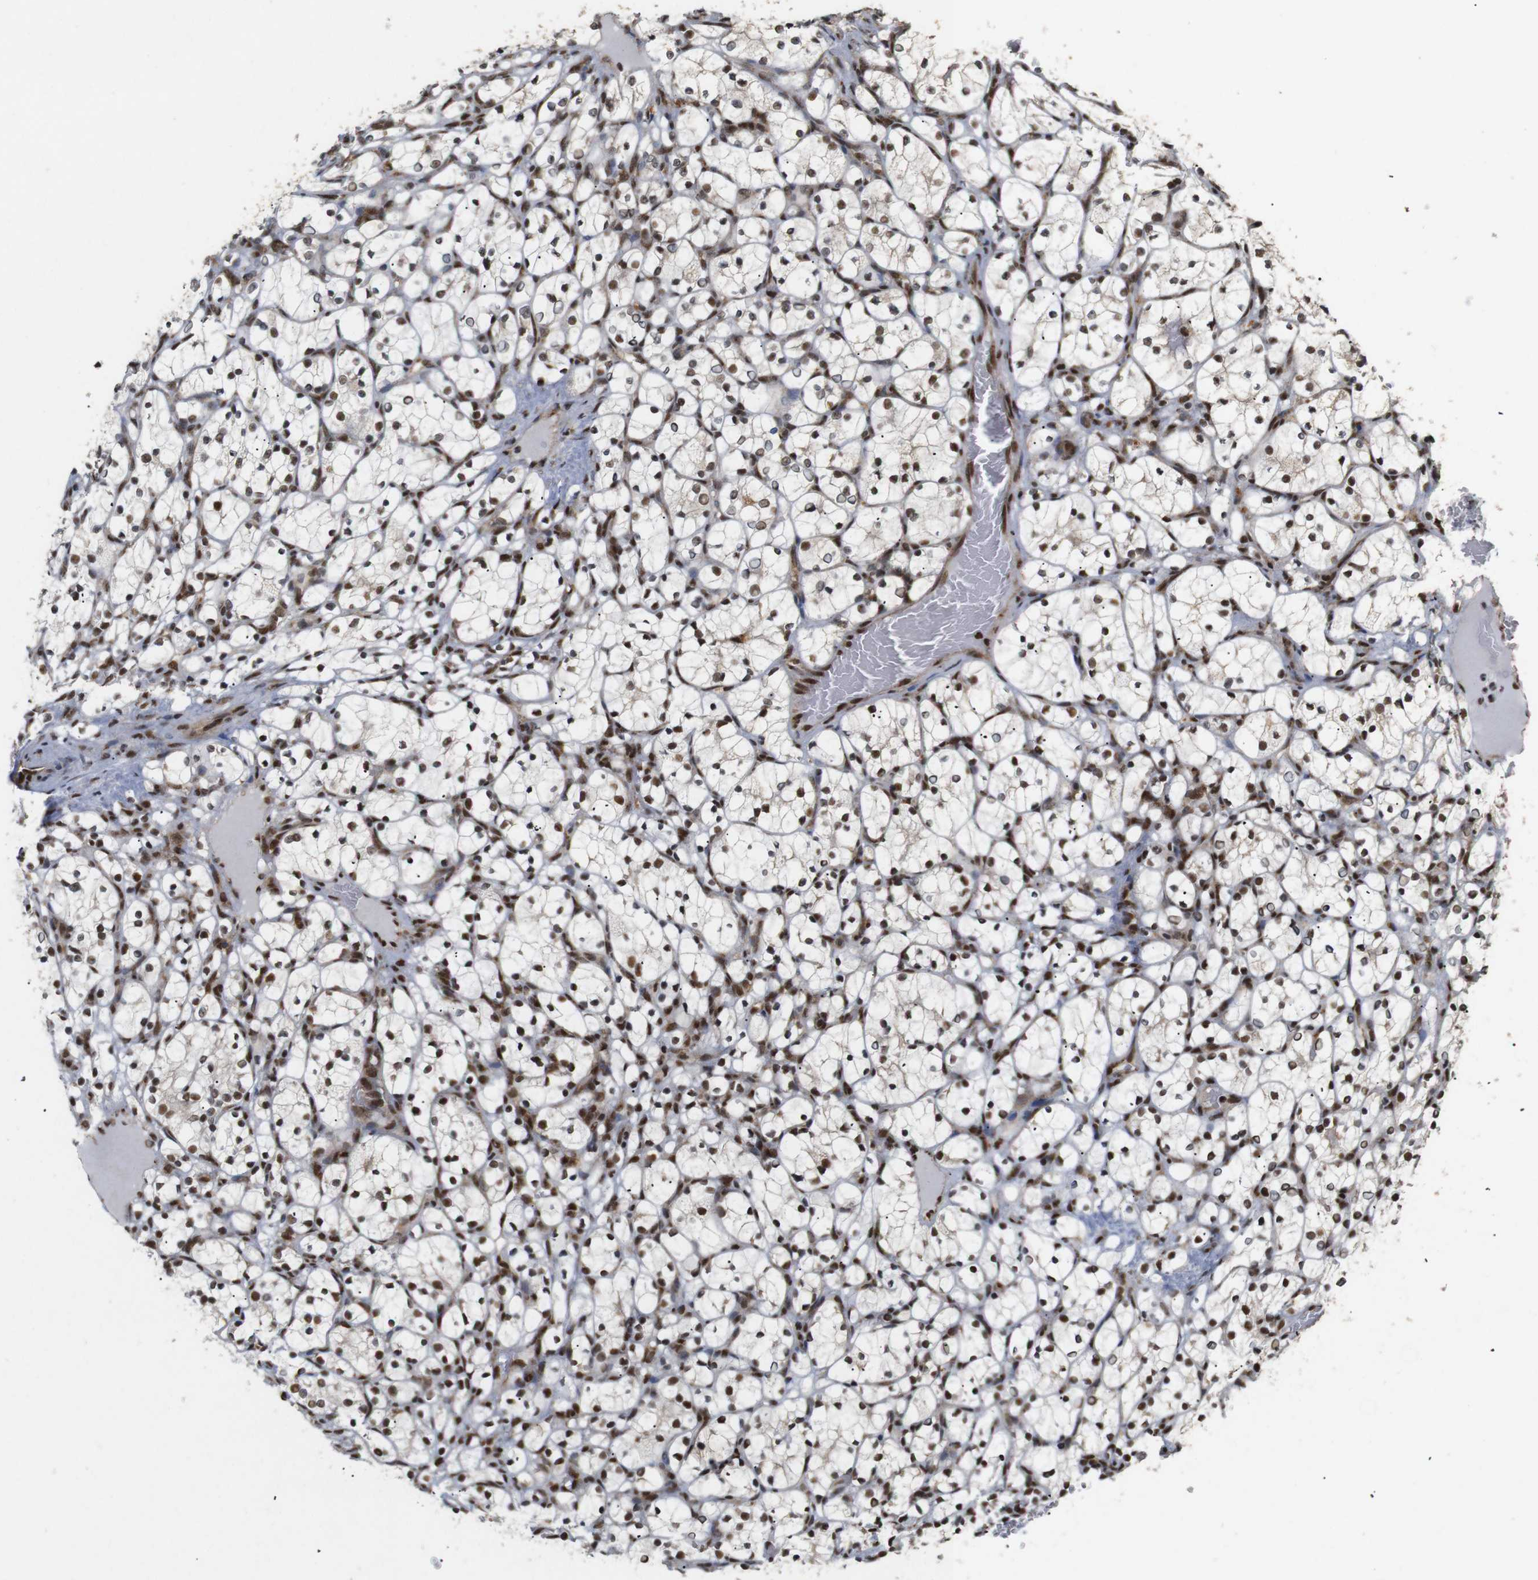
{"staining": {"intensity": "moderate", "quantity": ">75%", "location": "nuclear"}, "tissue": "renal cancer", "cell_type": "Tumor cells", "image_type": "cancer", "snomed": [{"axis": "morphology", "description": "Adenocarcinoma, NOS"}, {"axis": "topography", "description": "Kidney"}], "caption": "The immunohistochemical stain shows moderate nuclear positivity in tumor cells of renal cancer tissue.", "gene": "PYM1", "patient": {"sex": "female", "age": 69}}